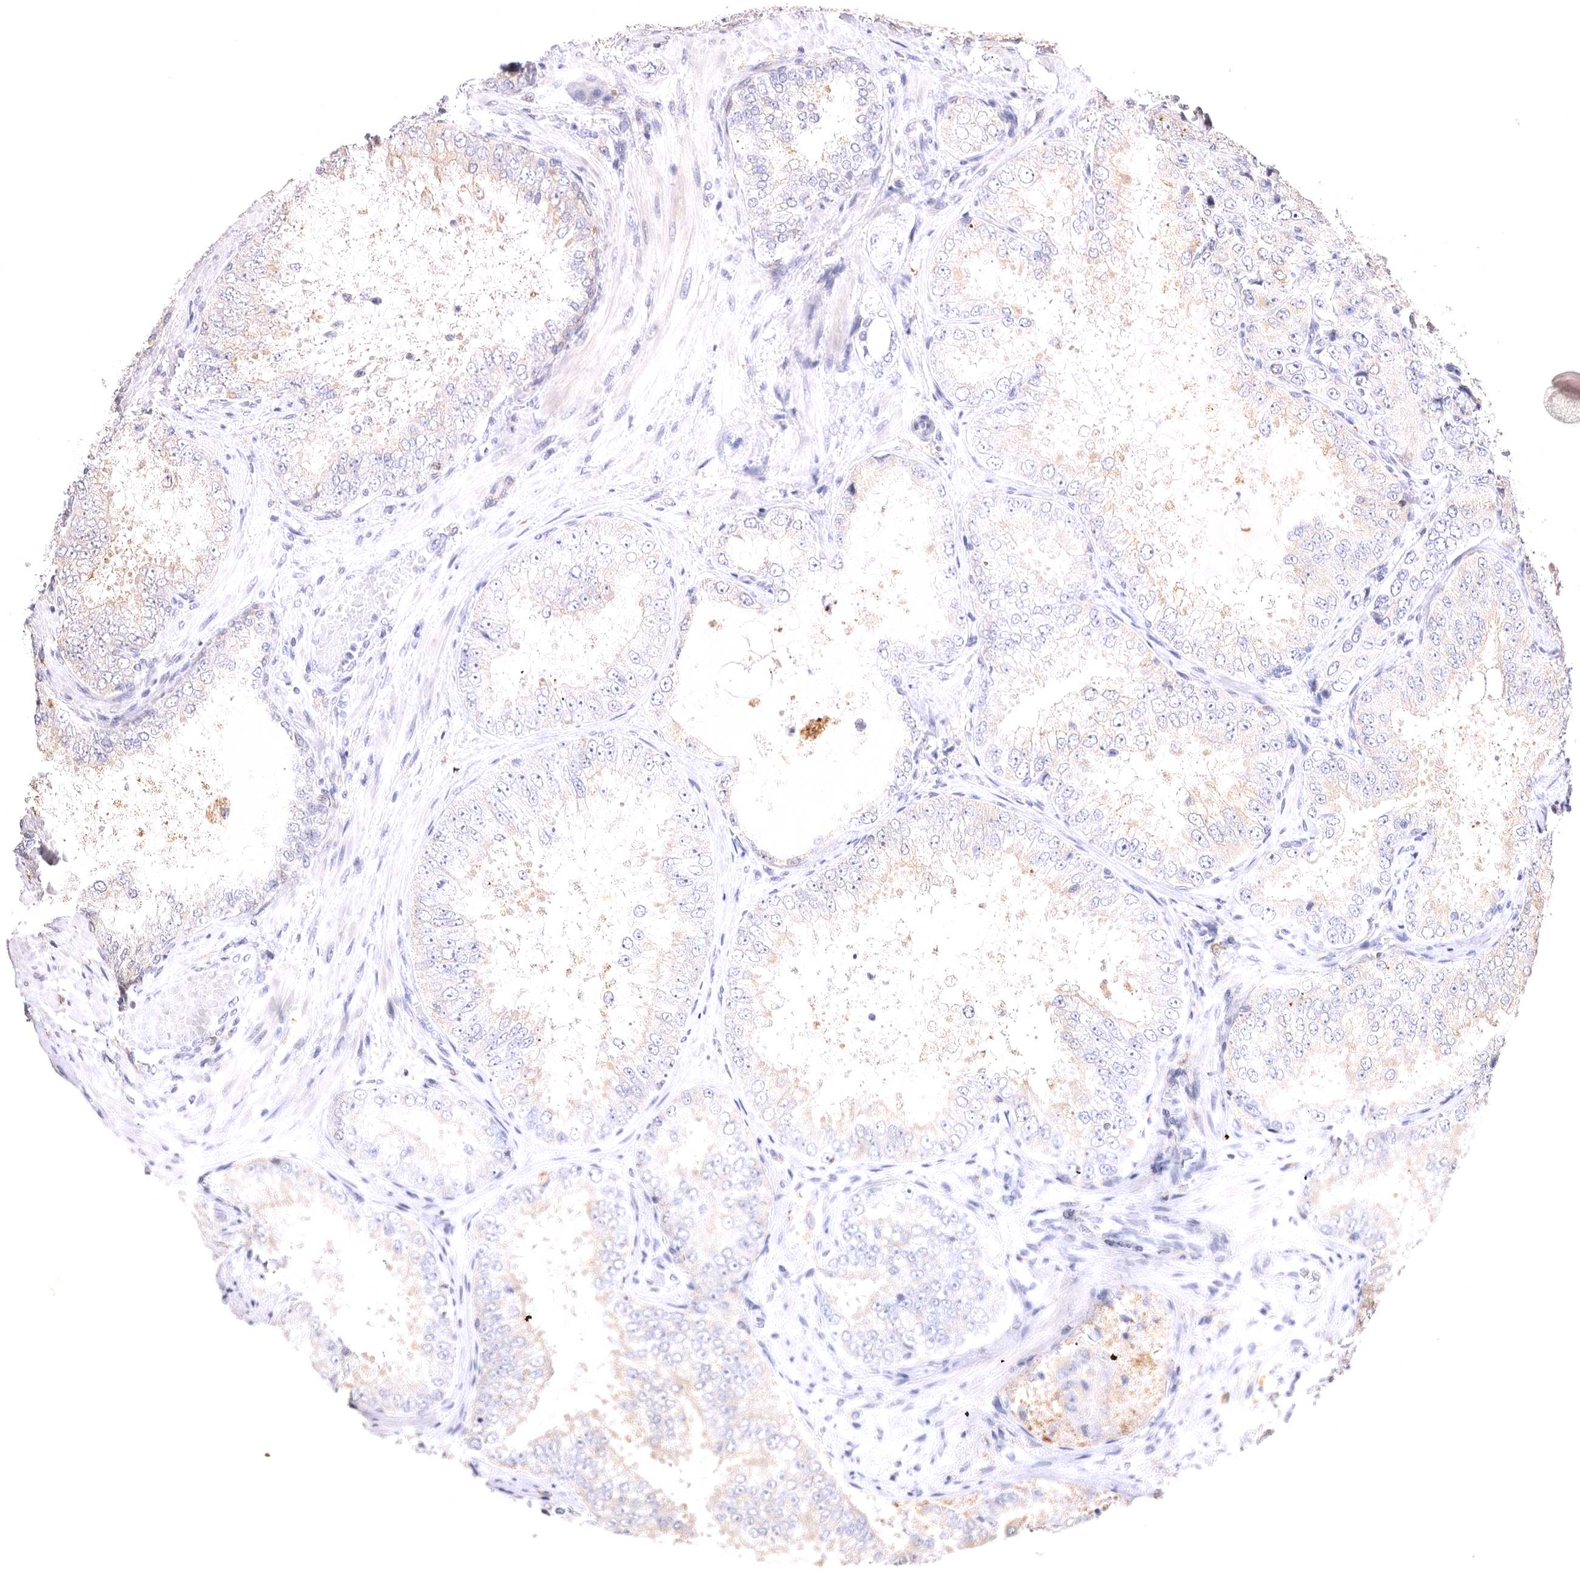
{"staining": {"intensity": "weak", "quantity": "<25%", "location": "cytoplasmic/membranous"}, "tissue": "prostate cancer", "cell_type": "Tumor cells", "image_type": "cancer", "snomed": [{"axis": "morphology", "description": "Adenocarcinoma, High grade"}, {"axis": "topography", "description": "Prostate"}], "caption": "Immunohistochemical staining of adenocarcinoma (high-grade) (prostate) displays no significant expression in tumor cells.", "gene": "VPS45", "patient": {"sex": "male", "age": 58}}